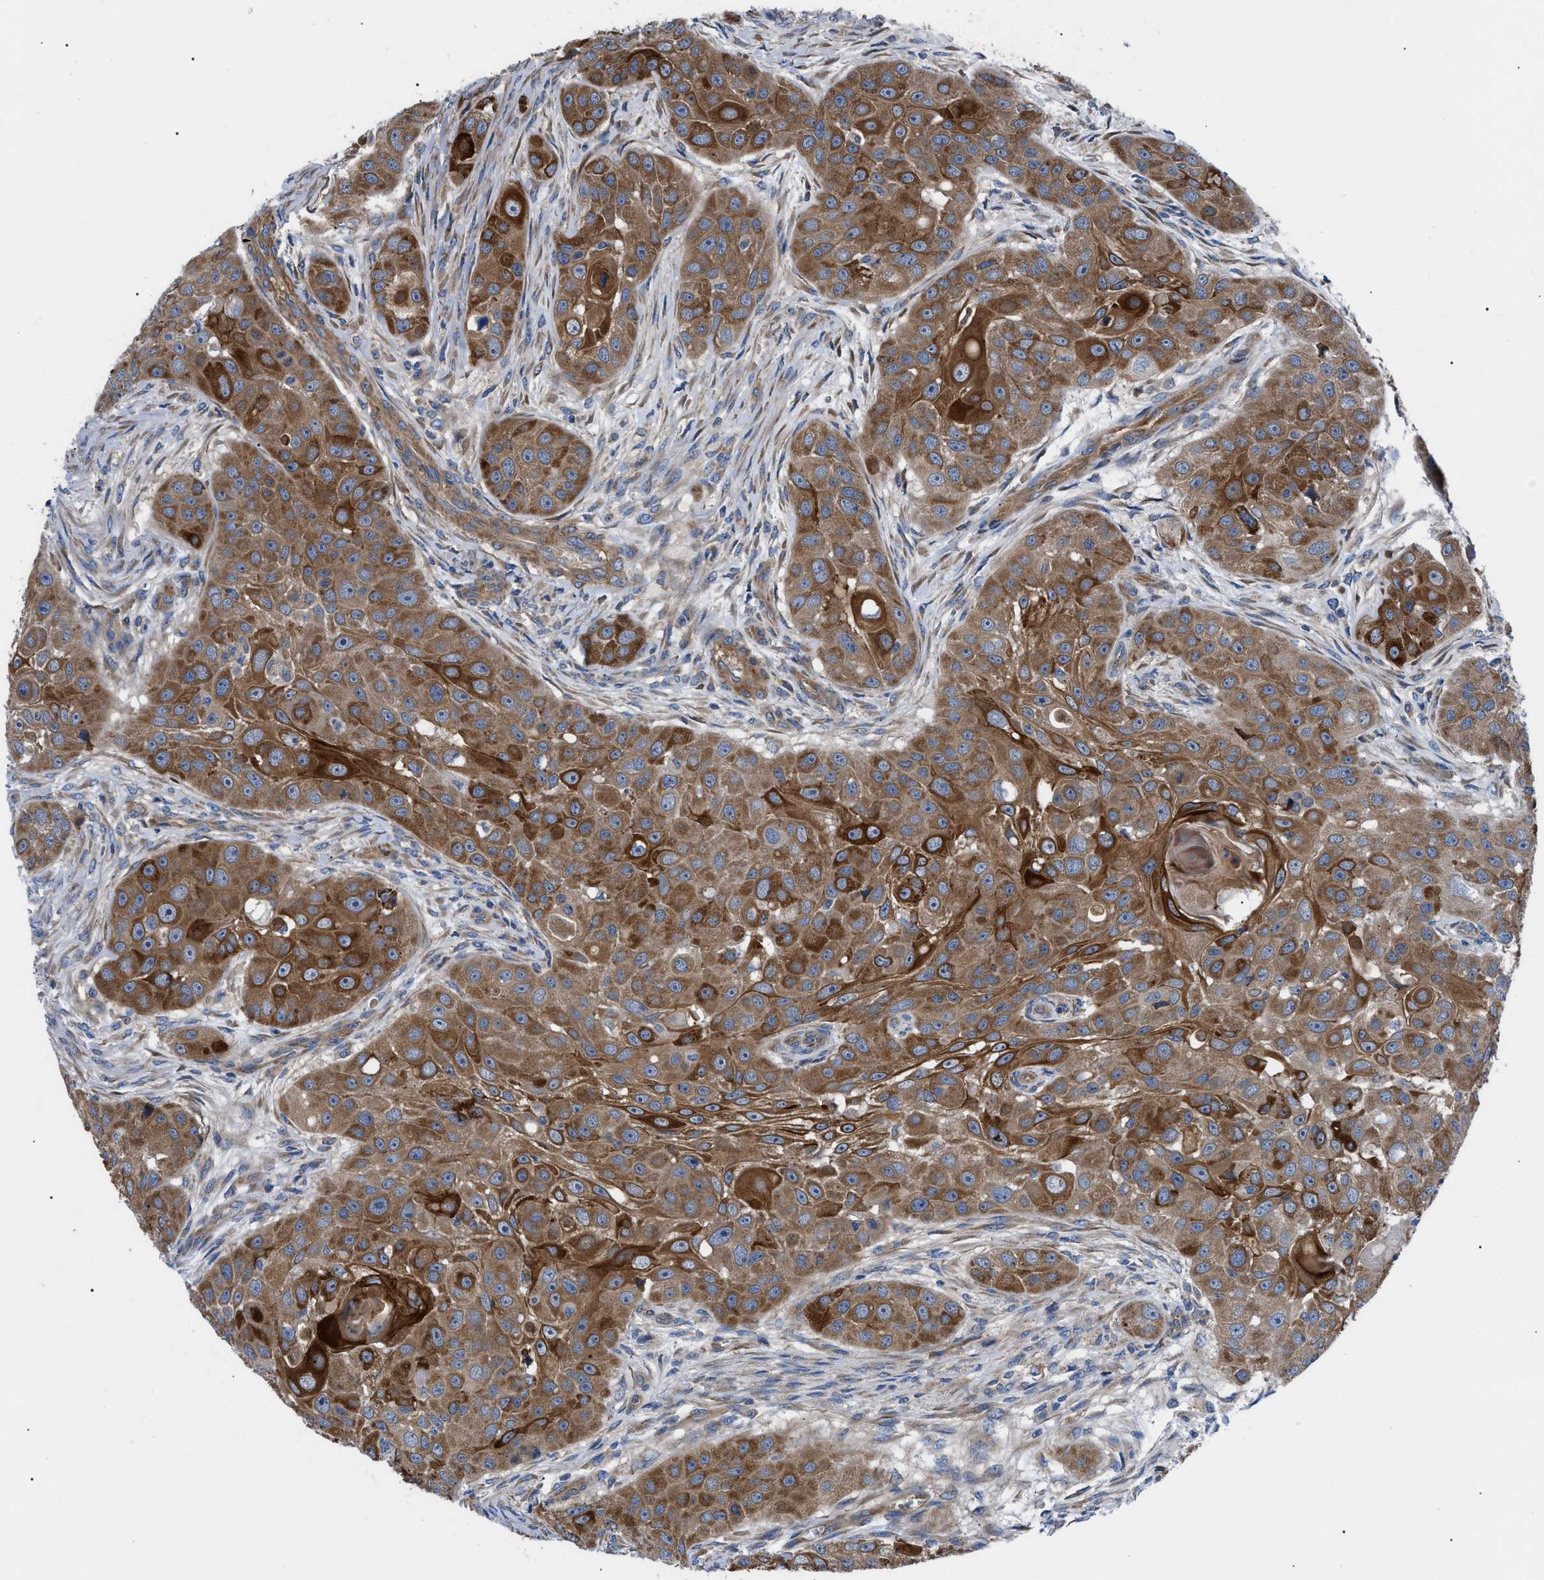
{"staining": {"intensity": "moderate", "quantity": ">75%", "location": "cytoplasmic/membranous"}, "tissue": "head and neck cancer", "cell_type": "Tumor cells", "image_type": "cancer", "snomed": [{"axis": "morphology", "description": "Normal tissue, NOS"}, {"axis": "morphology", "description": "Squamous cell carcinoma, NOS"}, {"axis": "topography", "description": "Skeletal muscle"}, {"axis": "topography", "description": "Head-Neck"}], "caption": "A medium amount of moderate cytoplasmic/membranous staining is appreciated in about >75% of tumor cells in squamous cell carcinoma (head and neck) tissue.", "gene": "HSPB8", "patient": {"sex": "male", "age": 51}}